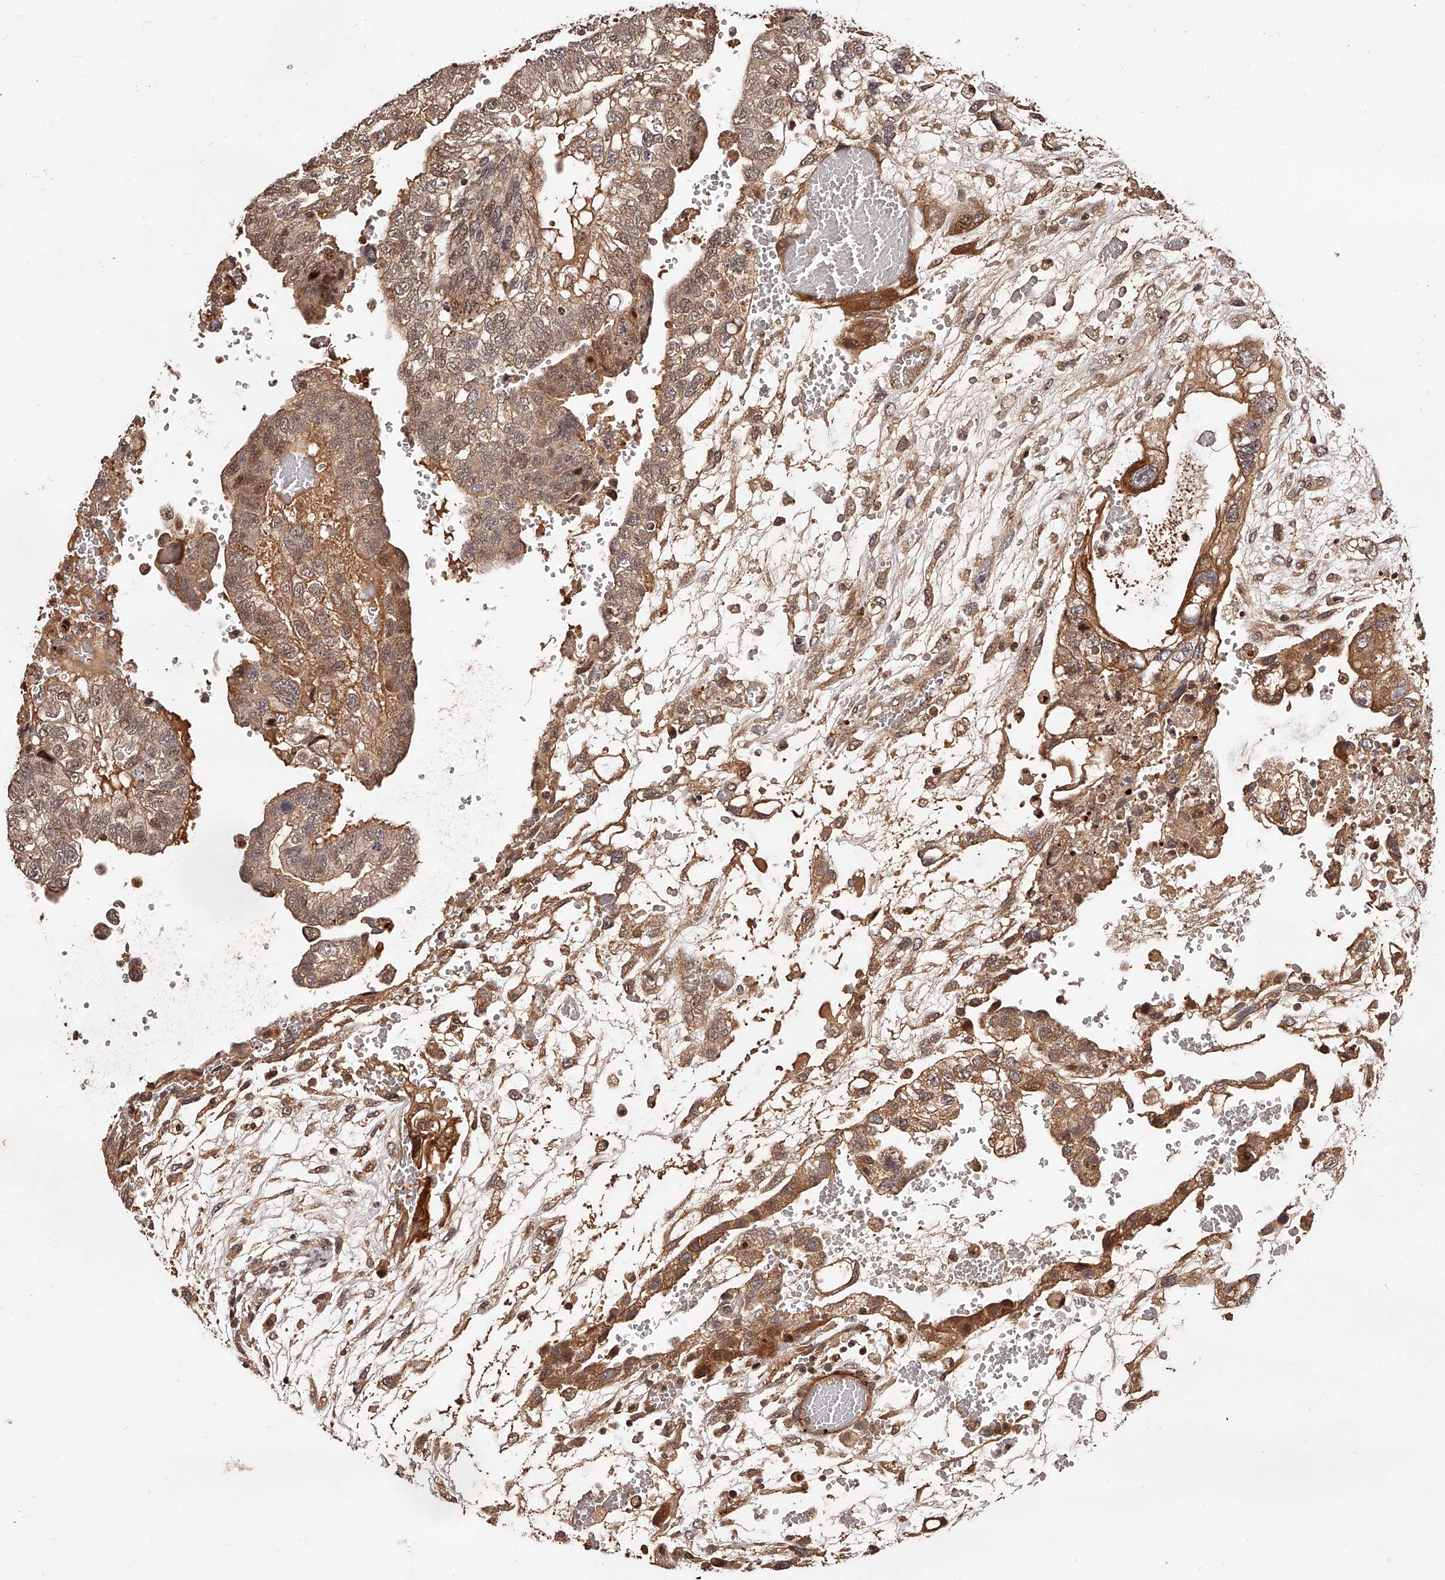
{"staining": {"intensity": "moderate", "quantity": ">75%", "location": "cytoplasmic/membranous,nuclear"}, "tissue": "testis cancer", "cell_type": "Tumor cells", "image_type": "cancer", "snomed": [{"axis": "morphology", "description": "Carcinoma, Embryonal, NOS"}, {"axis": "topography", "description": "Testis"}], "caption": "Protein staining shows moderate cytoplasmic/membranous and nuclear expression in approximately >75% of tumor cells in testis embryonal carcinoma.", "gene": "CUL7", "patient": {"sex": "male", "age": 36}}